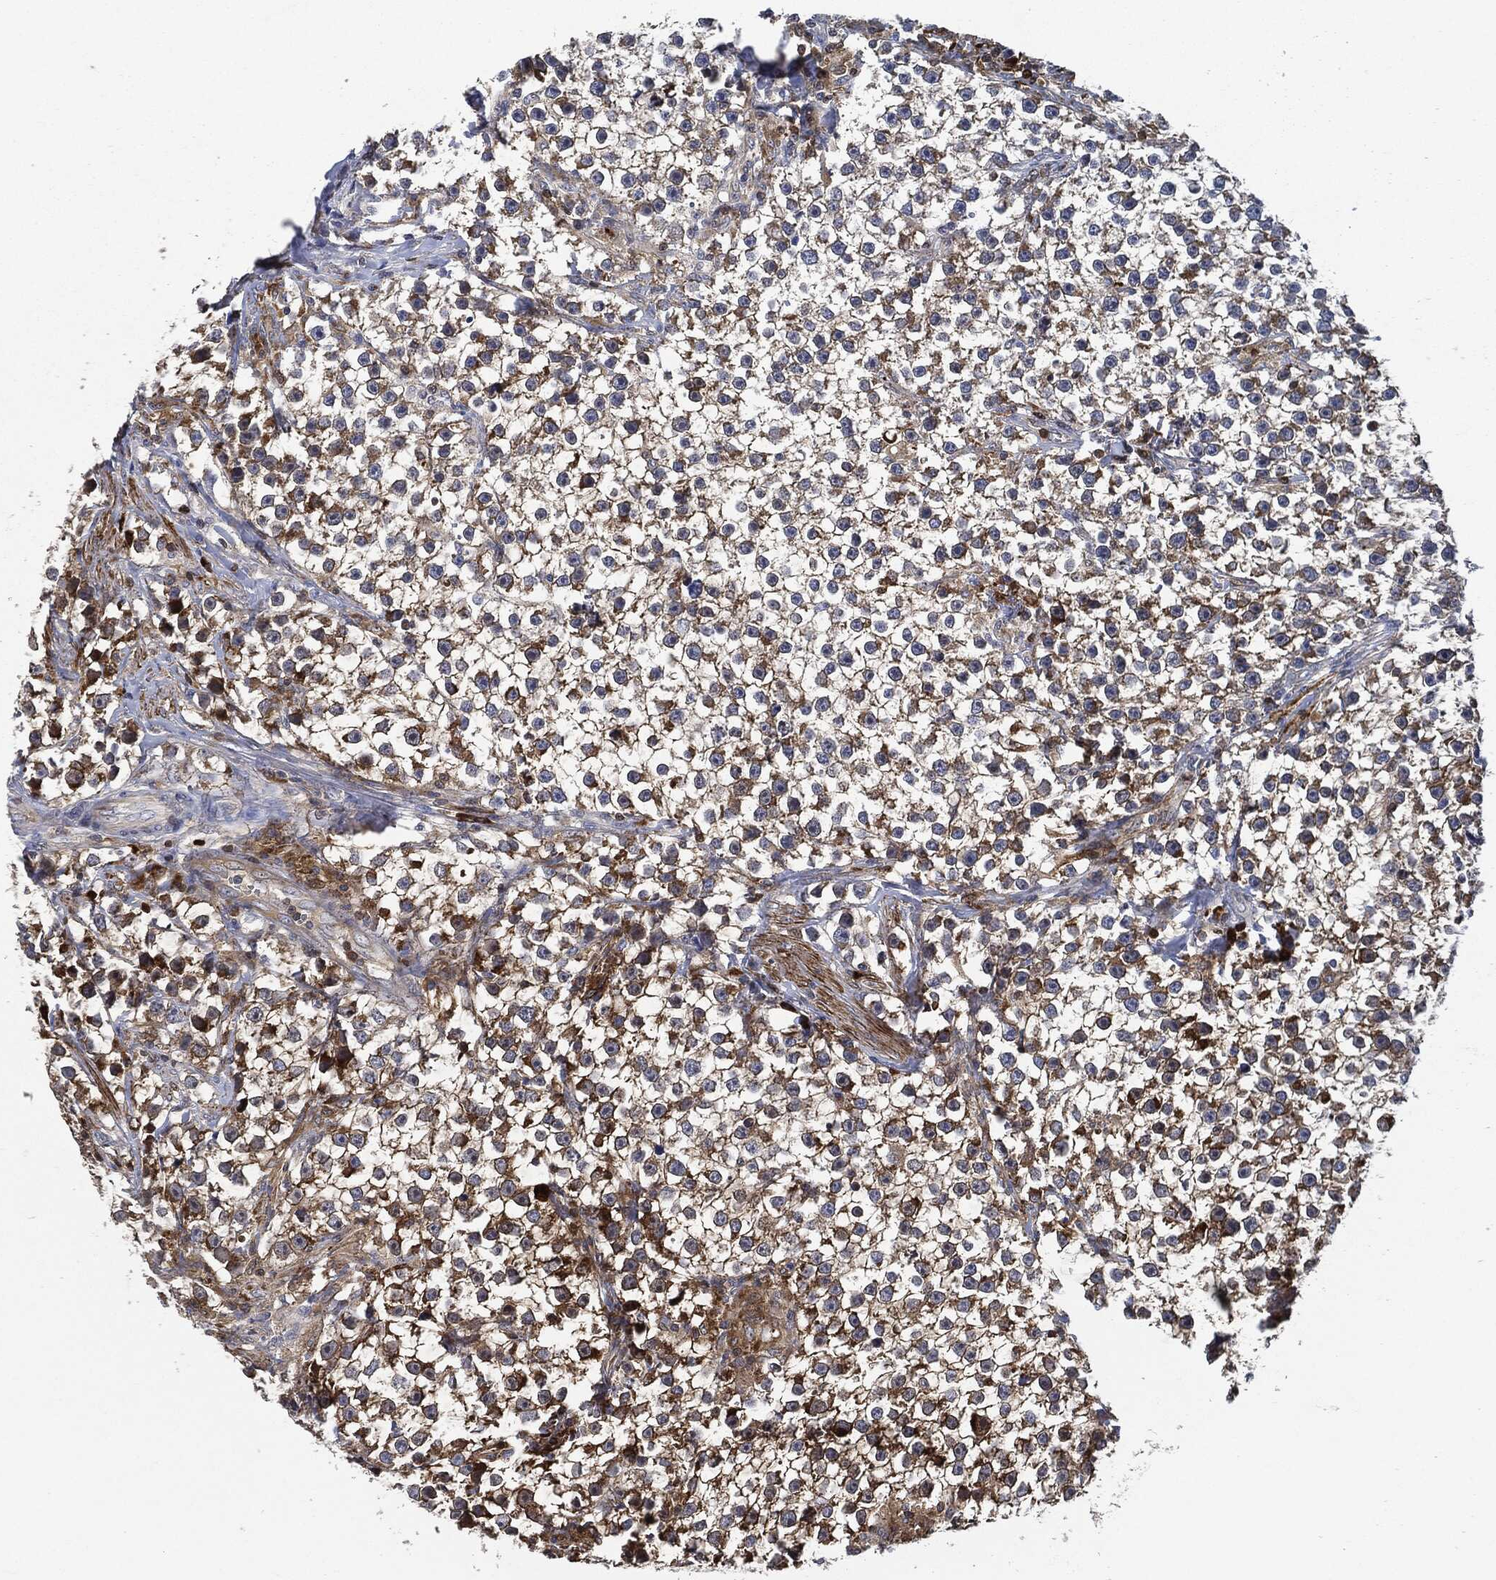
{"staining": {"intensity": "moderate", "quantity": "<25%", "location": "cytoplasmic/membranous"}, "tissue": "testis cancer", "cell_type": "Tumor cells", "image_type": "cancer", "snomed": [{"axis": "morphology", "description": "Seminoma, NOS"}, {"axis": "topography", "description": "Testis"}], "caption": "Immunohistochemical staining of human testis seminoma displays low levels of moderate cytoplasmic/membranous positivity in approximately <25% of tumor cells.", "gene": "PRDX2", "patient": {"sex": "male", "age": 59}}